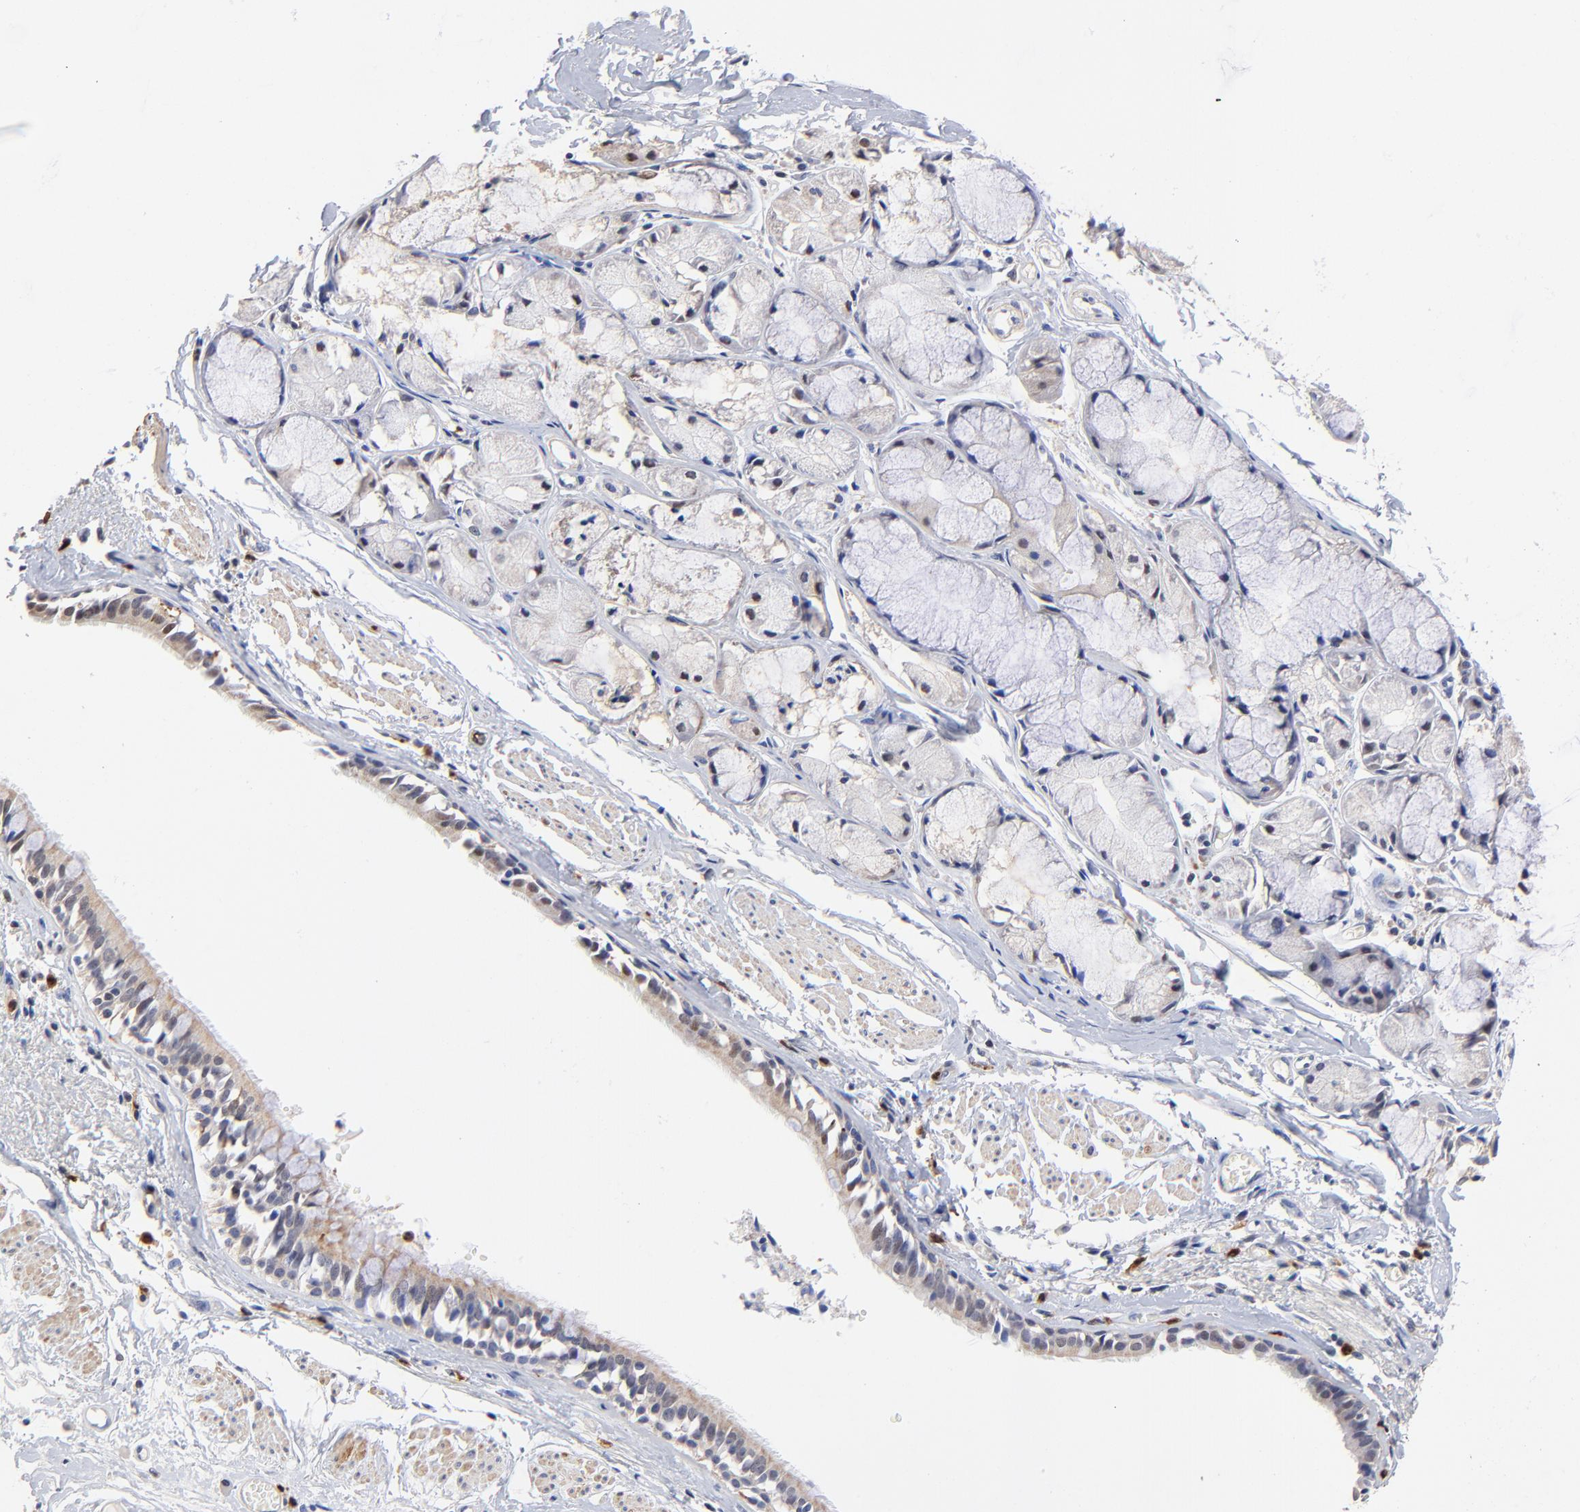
{"staining": {"intensity": "weak", "quantity": ">75%", "location": "cytoplasmic/membranous"}, "tissue": "bronchus", "cell_type": "Respiratory epithelial cells", "image_type": "normal", "snomed": [{"axis": "morphology", "description": "Normal tissue, NOS"}, {"axis": "topography", "description": "Bronchus"}, {"axis": "topography", "description": "Lung"}], "caption": "A brown stain shows weak cytoplasmic/membranous expression of a protein in respiratory epithelial cells of benign human bronchus.", "gene": "BBOF1", "patient": {"sex": "female", "age": 56}}